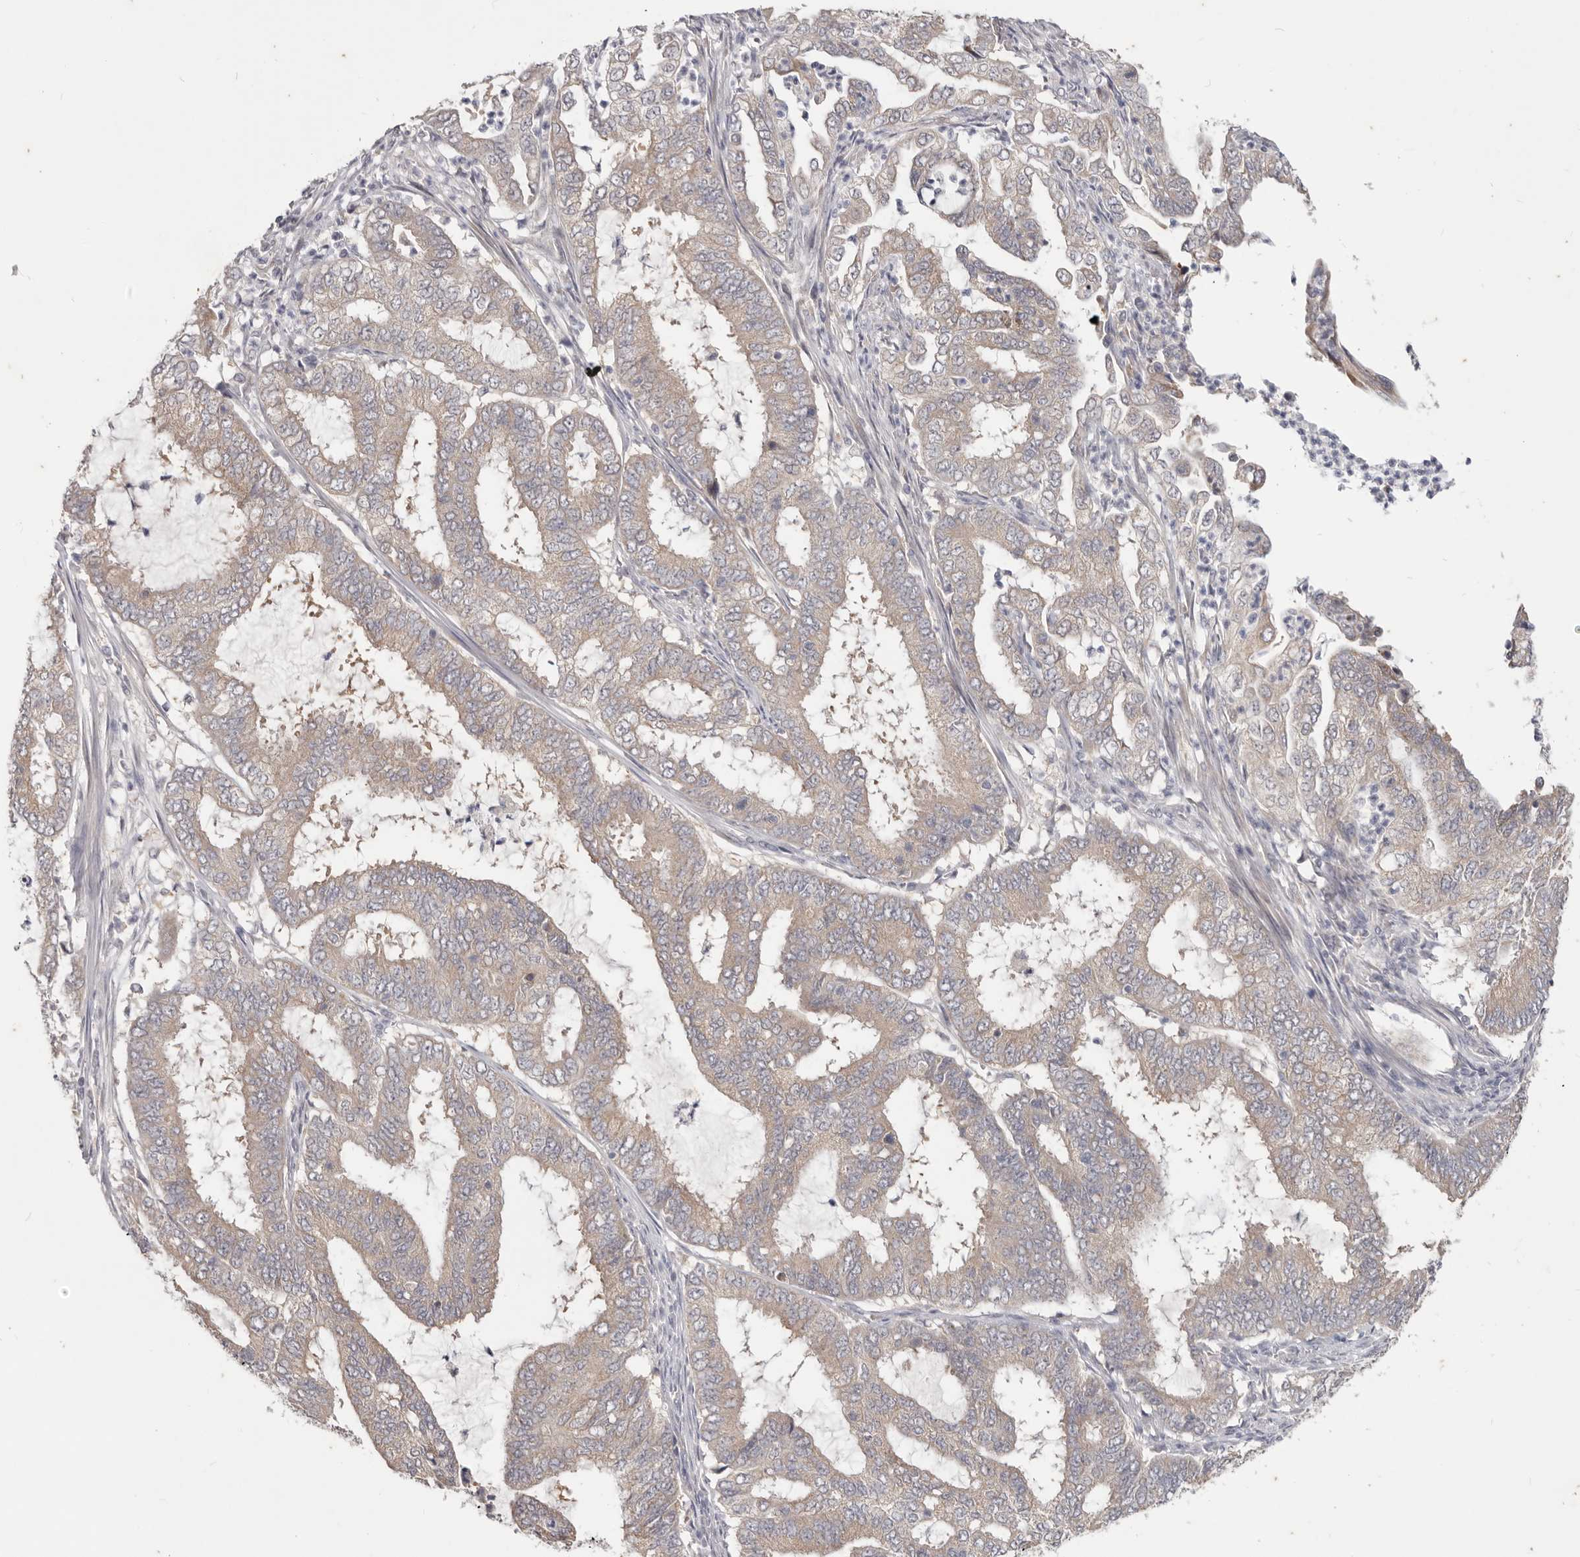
{"staining": {"intensity": "weak", "quantity": "25%-75%", "location": "cytoplasmic/membranous"}, "tissue": "endometrial cancer", "cell_type": "Tumor cells", "image_type": "cancer", "snomed": [{"axis": "morphology", "description": "Adenocarcinoma, NOS"}, {"axis": "topography", "description": "Endometrium"}], "caption": "Tumor cells reveal low levels of weak cytoplasmic/membranous staining in about 25%-75% of cells in human endometrial cancer. The staining was performed using DAB, with brown indicating positive protein expression. Nuclei are stained blue with hematoxylin.", "gene": "WDR77", "patient": {"sex": "female", "age": 51}}